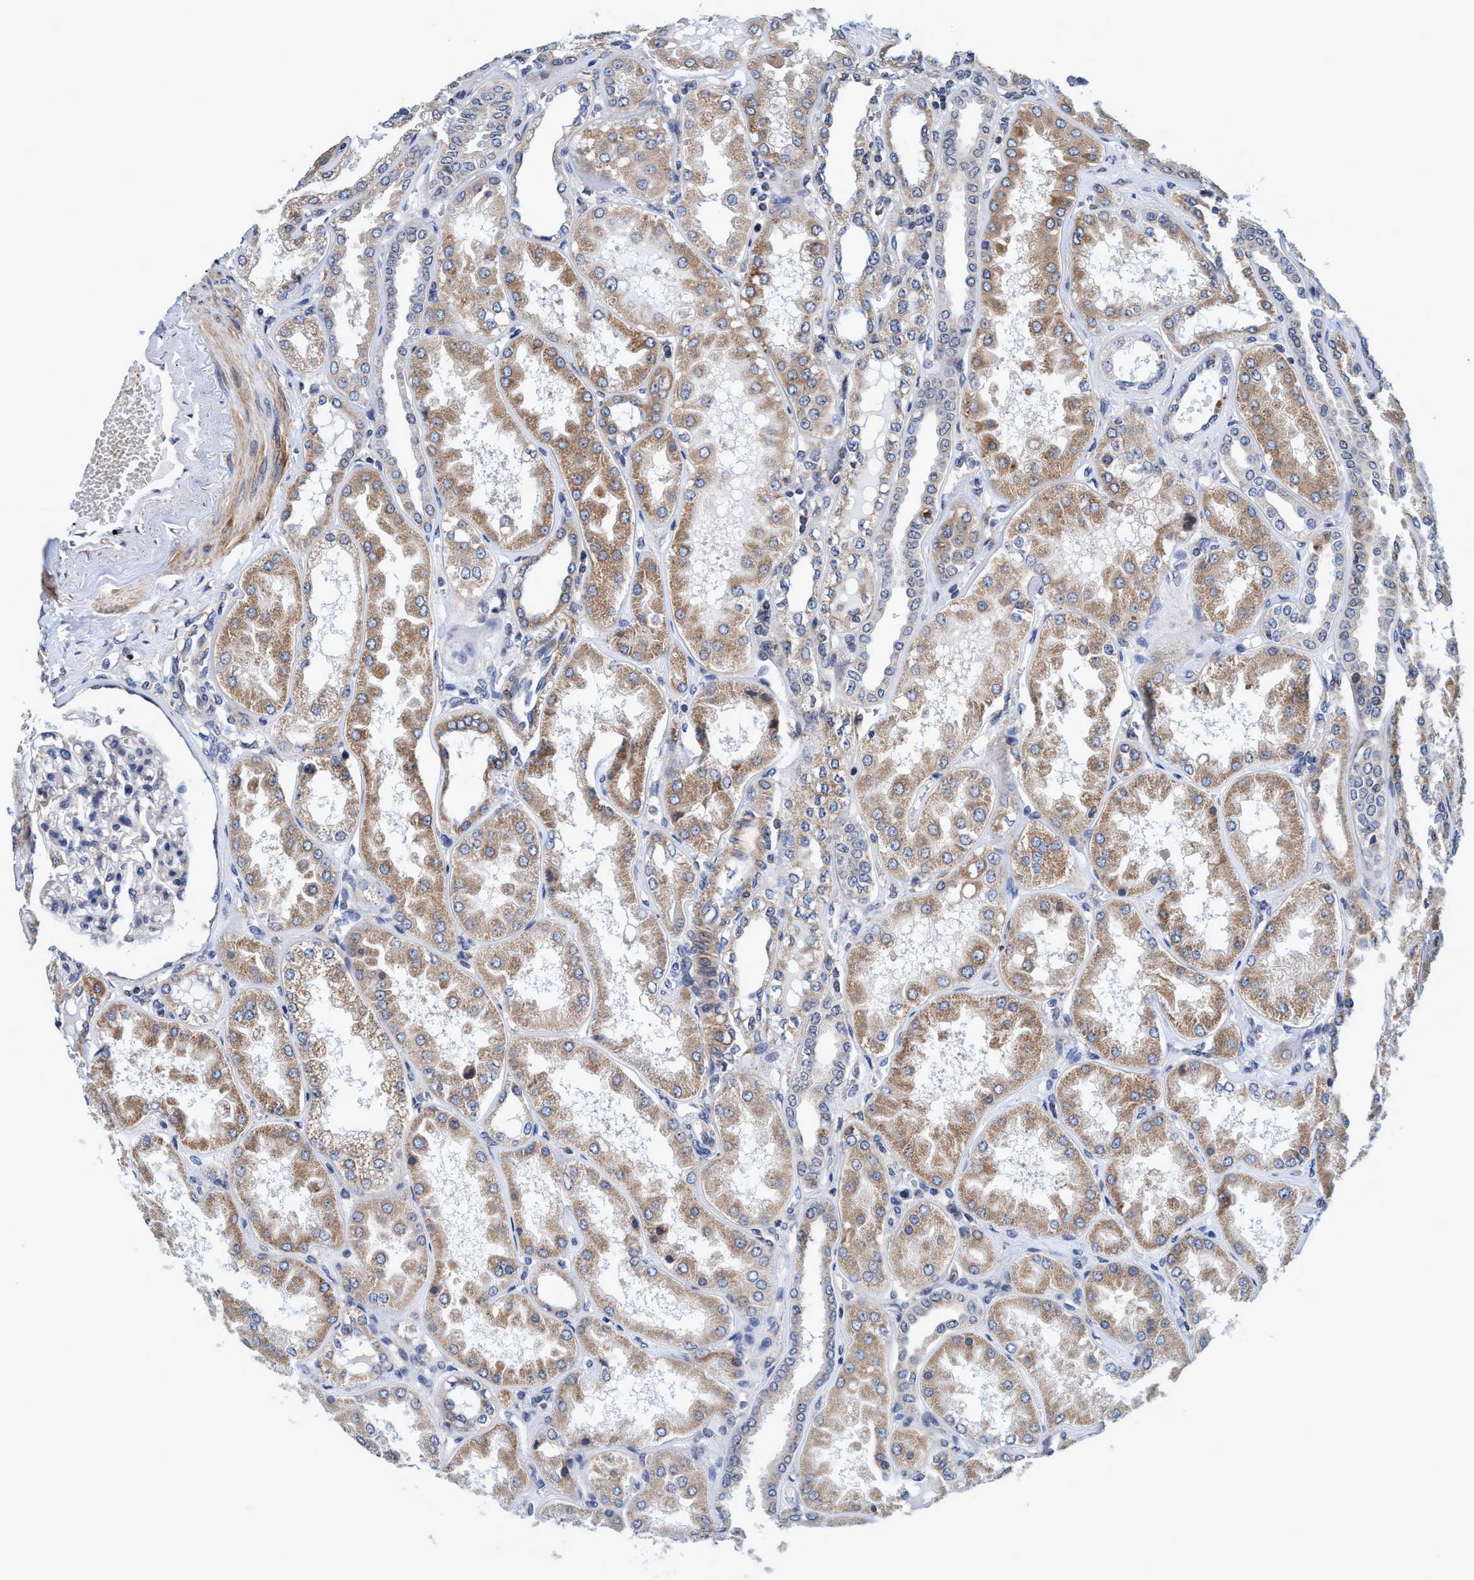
{"staining": {"intensity": "negative", "quantity": "none", "location": "none"}, "tissue": "kidney", "cell_type": "Cells in glomeruli", "image_type": "normal", "snomed": [{"axis": "morphology", "description": "Normal tissue, NOS"}, {"axis": "topography", "description": "Kidney"}], "caption": "Cells in glomeruli show no significant protein expression in normal kidney. (Brightfield microscopy of DAB (3,3'-diaminobenzidine) immunohistochemistry (IHC) at high magnification).", "gene": "CALCOCO2", "patient": {"sex": "female", "age": 56}}